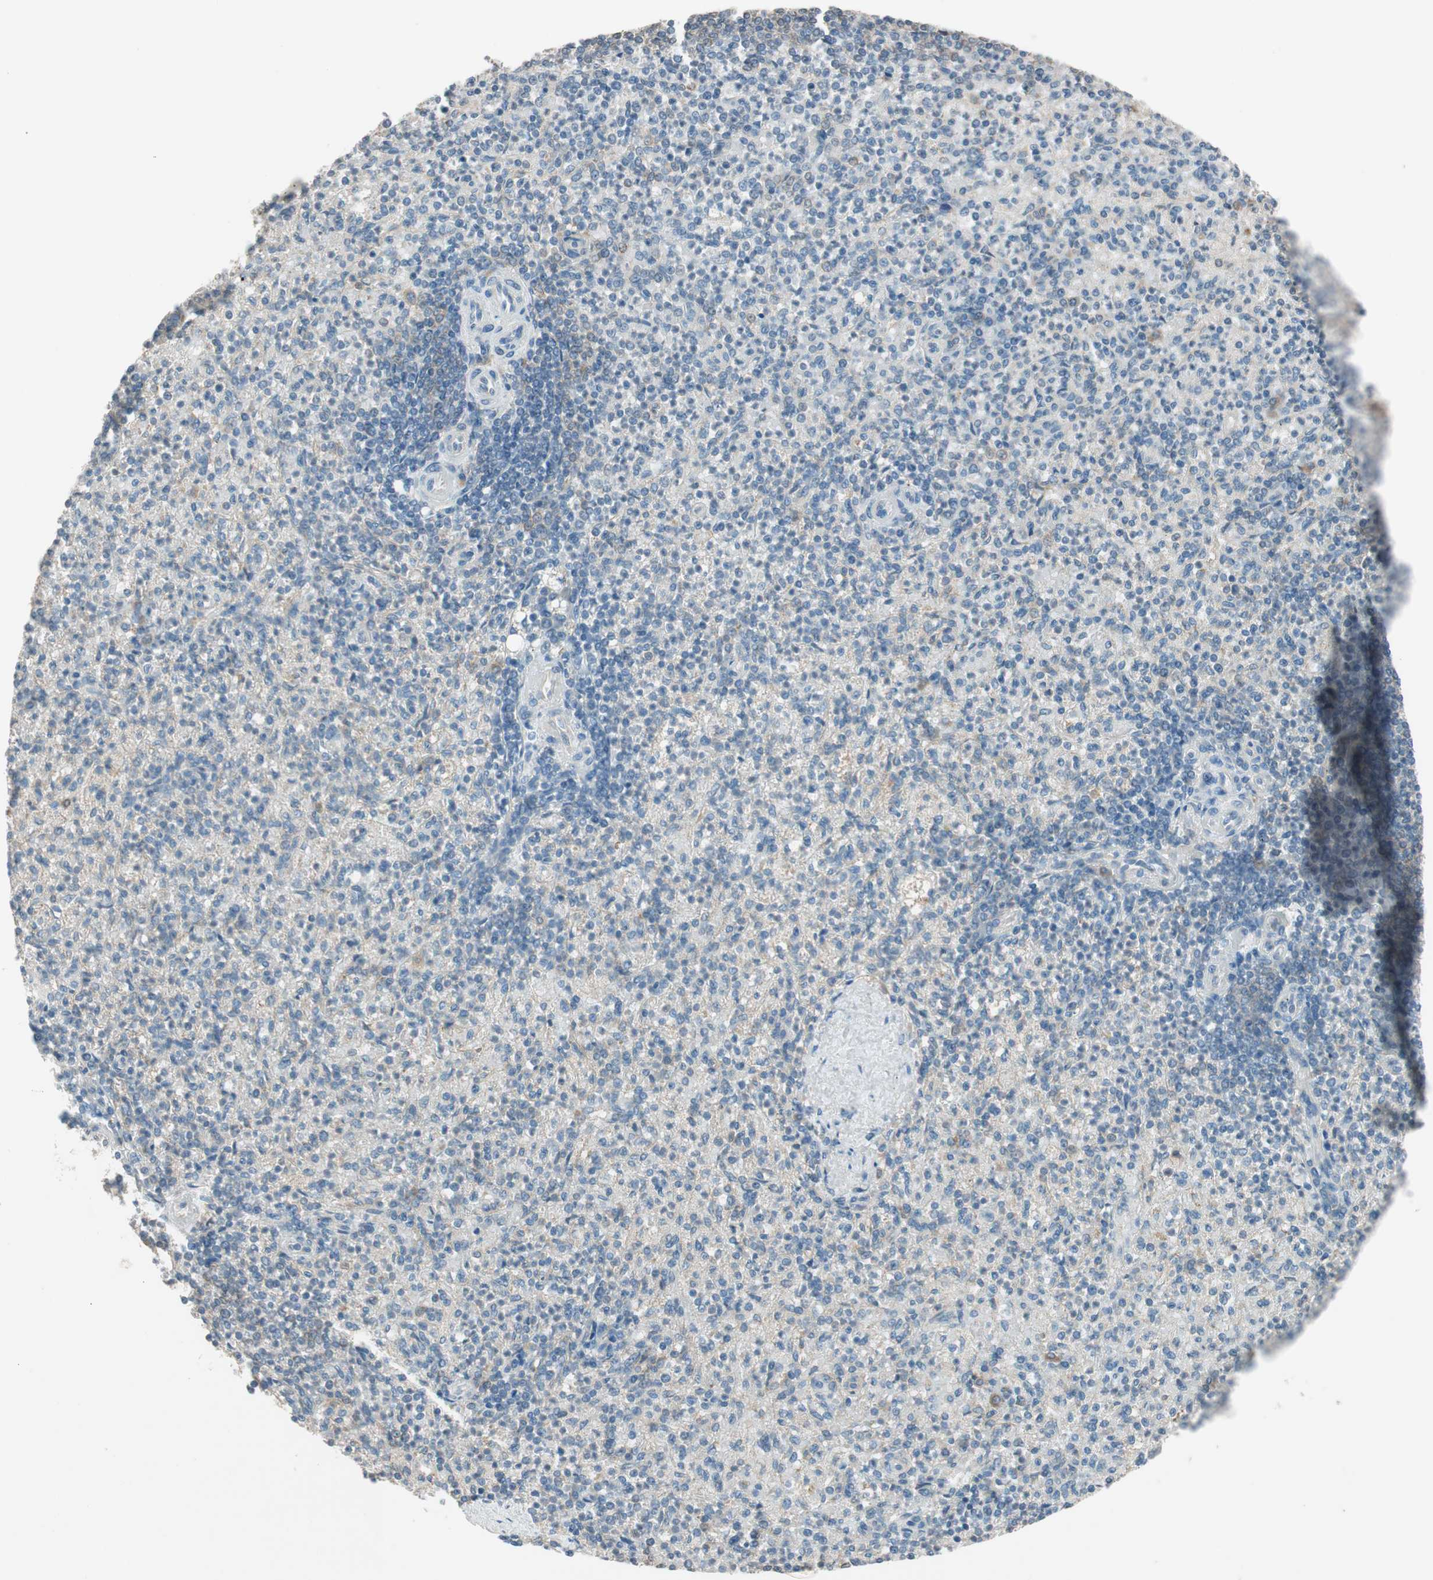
{"staining": {"intensity": "weak", "quantity": "25%-75%", "location": "cytoplasmic/membranous"}, "tissue": "spleen", "cell_type": "Cells in red pulp", "image_type": "normal", "snomed": [{"axis": "morphology", "description": "Normal tissue, NOS"}, {"axis": "topography", "description": "Spleen"}], "caption": "There is low levels of weak cytoplasmic/membranous staining in cells in red pulp of benign spleen, as demonstrated by immunohistochemical staining (brown color).", "gene": "NCLN", "patient": {"sex": "female", "age": 74}}